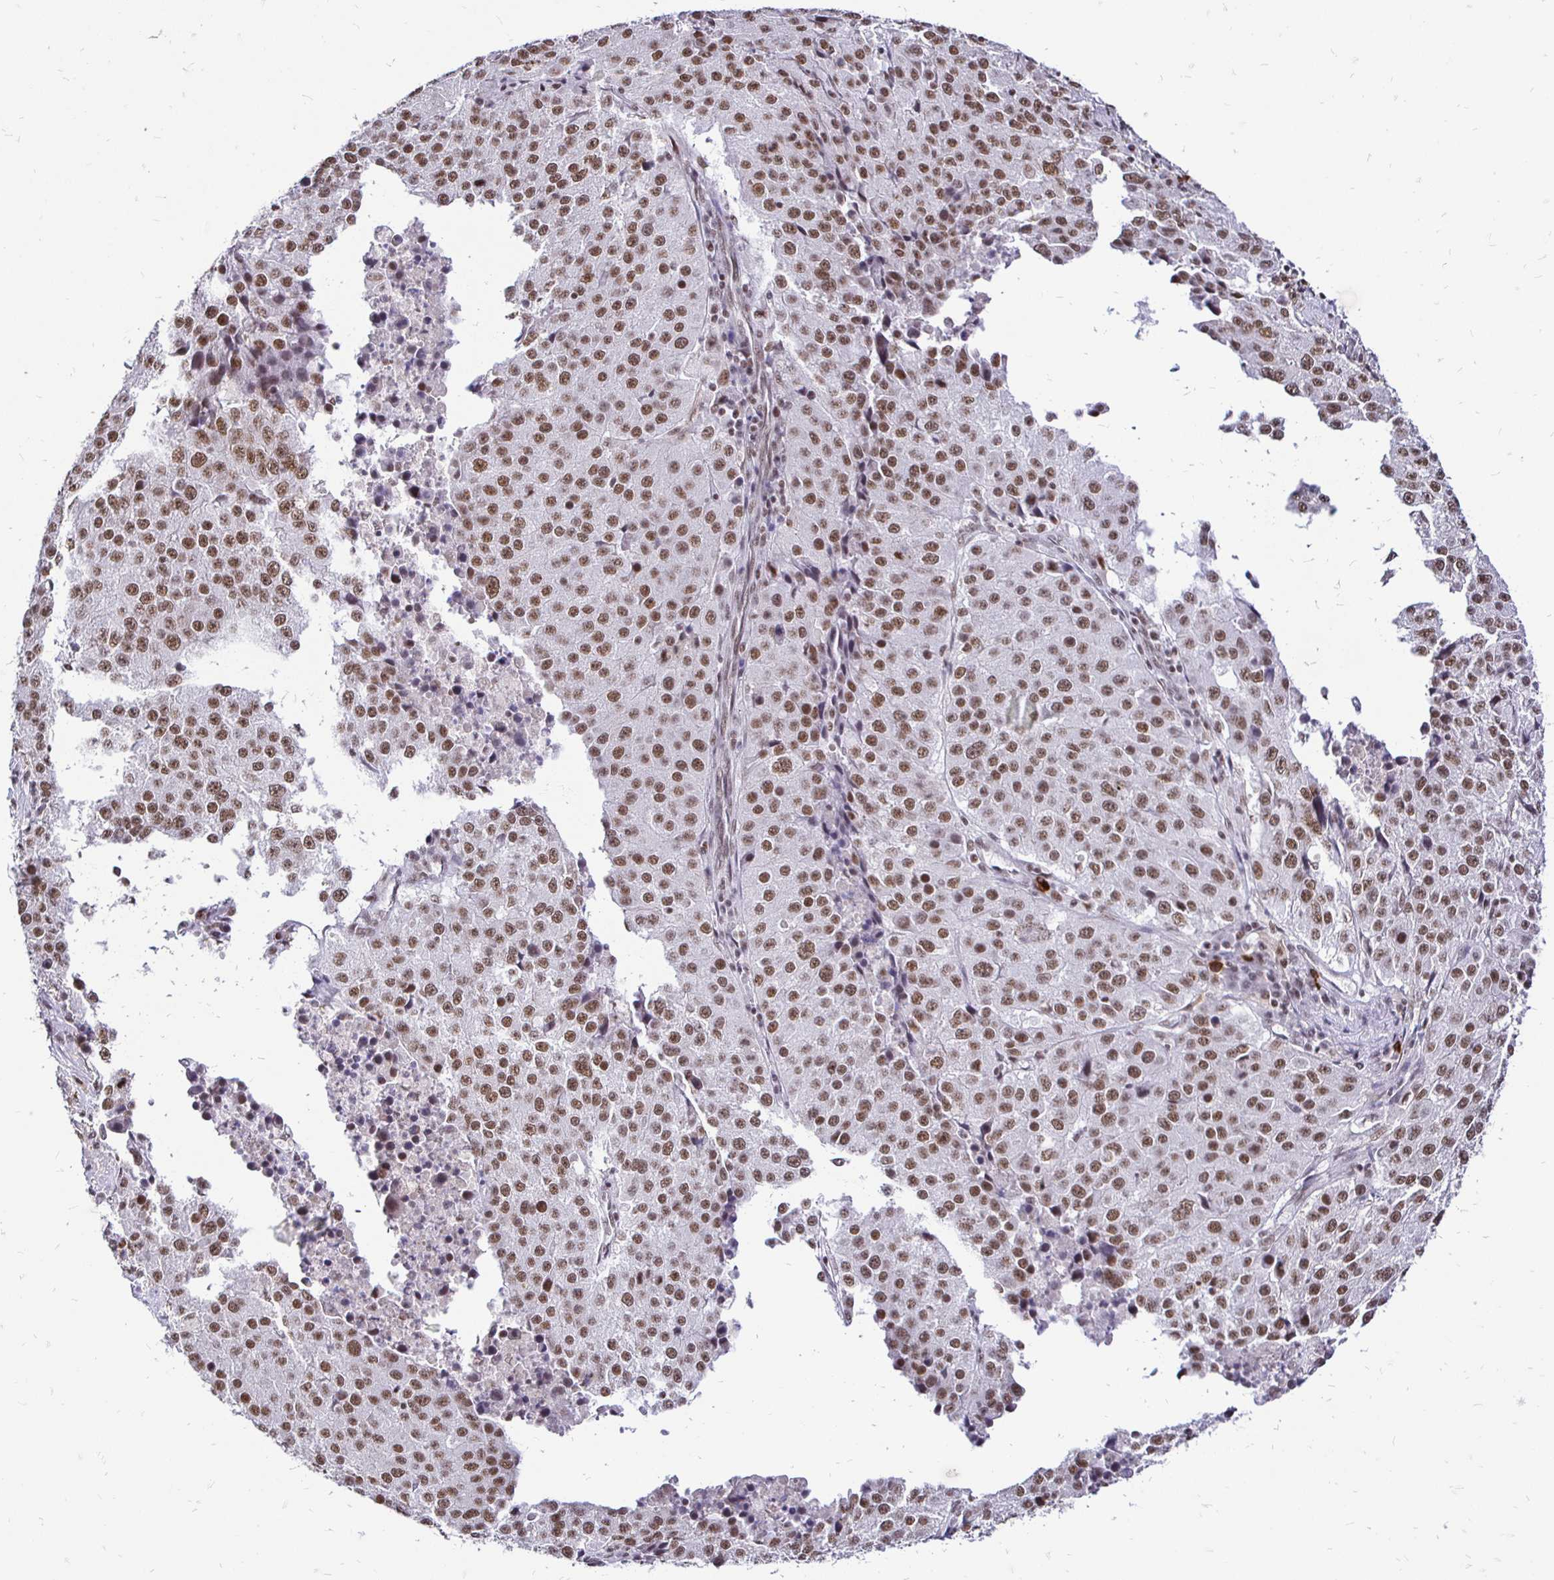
{"staining": {"intensity": "moderate", "quantity": ">75%", "location": "nuclear"}, "tissue": "stomach cancer", "cell_type": "Tumor cells", "image_type": "cancer", "snomed": [{"axis": "morphology", "description": "Adenocarcinoma, NOS"}, {"axis": "topography", "description": "Stomach"}], "caption": "Immunohistochemistry photomicrograph of neoplastic tissue: human stomach cancer stained using immunohistochemistry exhibits medium levels of moderate protein expression localized specifically in the nuclear of tumor cells, appearing as a nuclear brown color.", "gene": "SIN3A", "patient": {"sex": "male", "age": 71}}